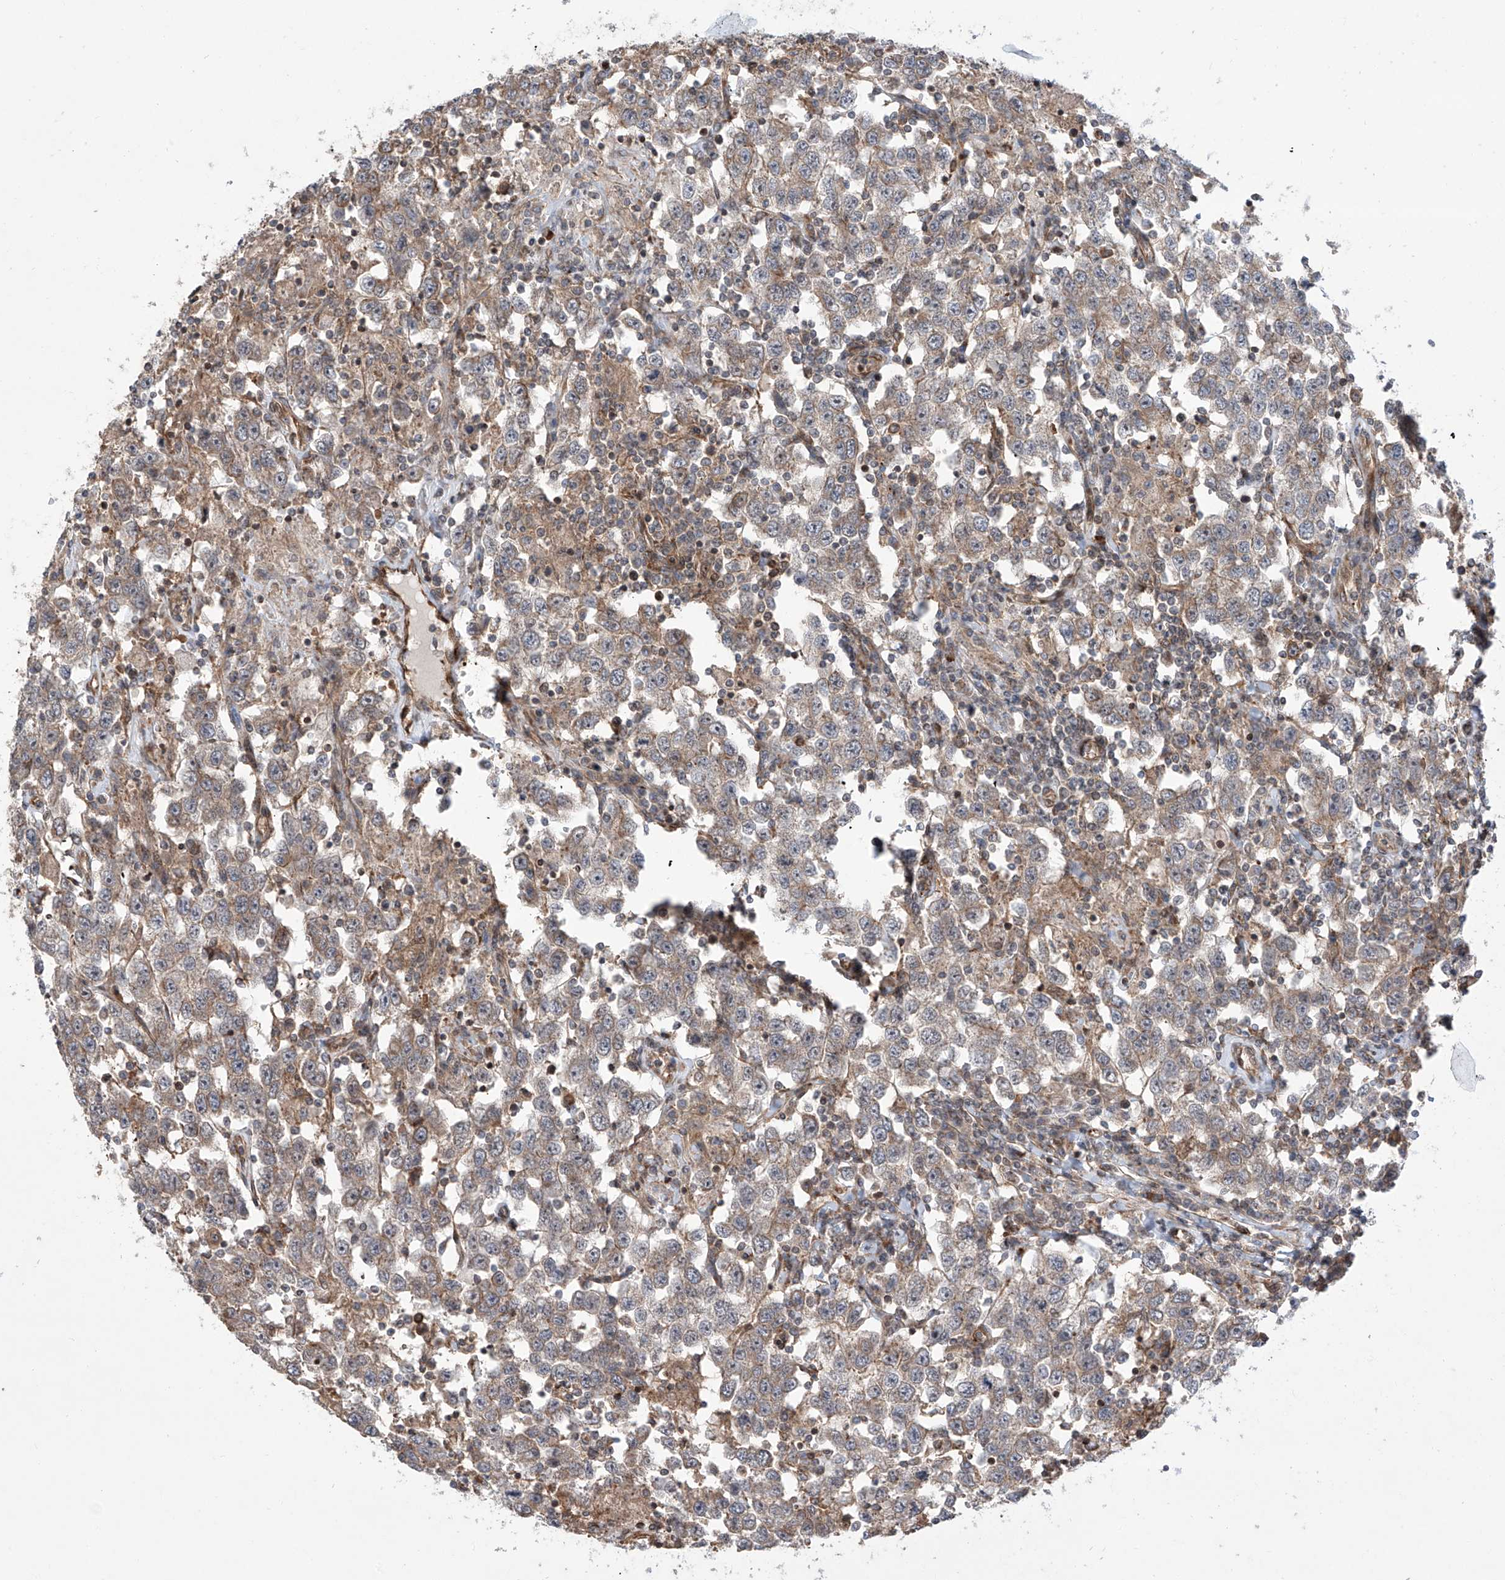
{"staining": {"intensity": "weak", "quantity": "25%-75%", "location": "cytoplasmic/membranous"}, "tissue": "testis cancer", "cell_type": "Tumor cells", "image_type": "cancer", "snomed": [{"axis": "morphology", "description": "Seminoma, NOS"}, {"axis": "topography", "description": "Testis"}], "caption": "Immunohistochemistry (IHC) (DAB (3,3'-diaminobenzidine)) staining of seminoma (testis) reveals weak cytoplasmic/membranous protein expression in about 25%-75% of tumor cells.", "gene": "APAF1", "patient": {"sex": "male", "age": 41}}